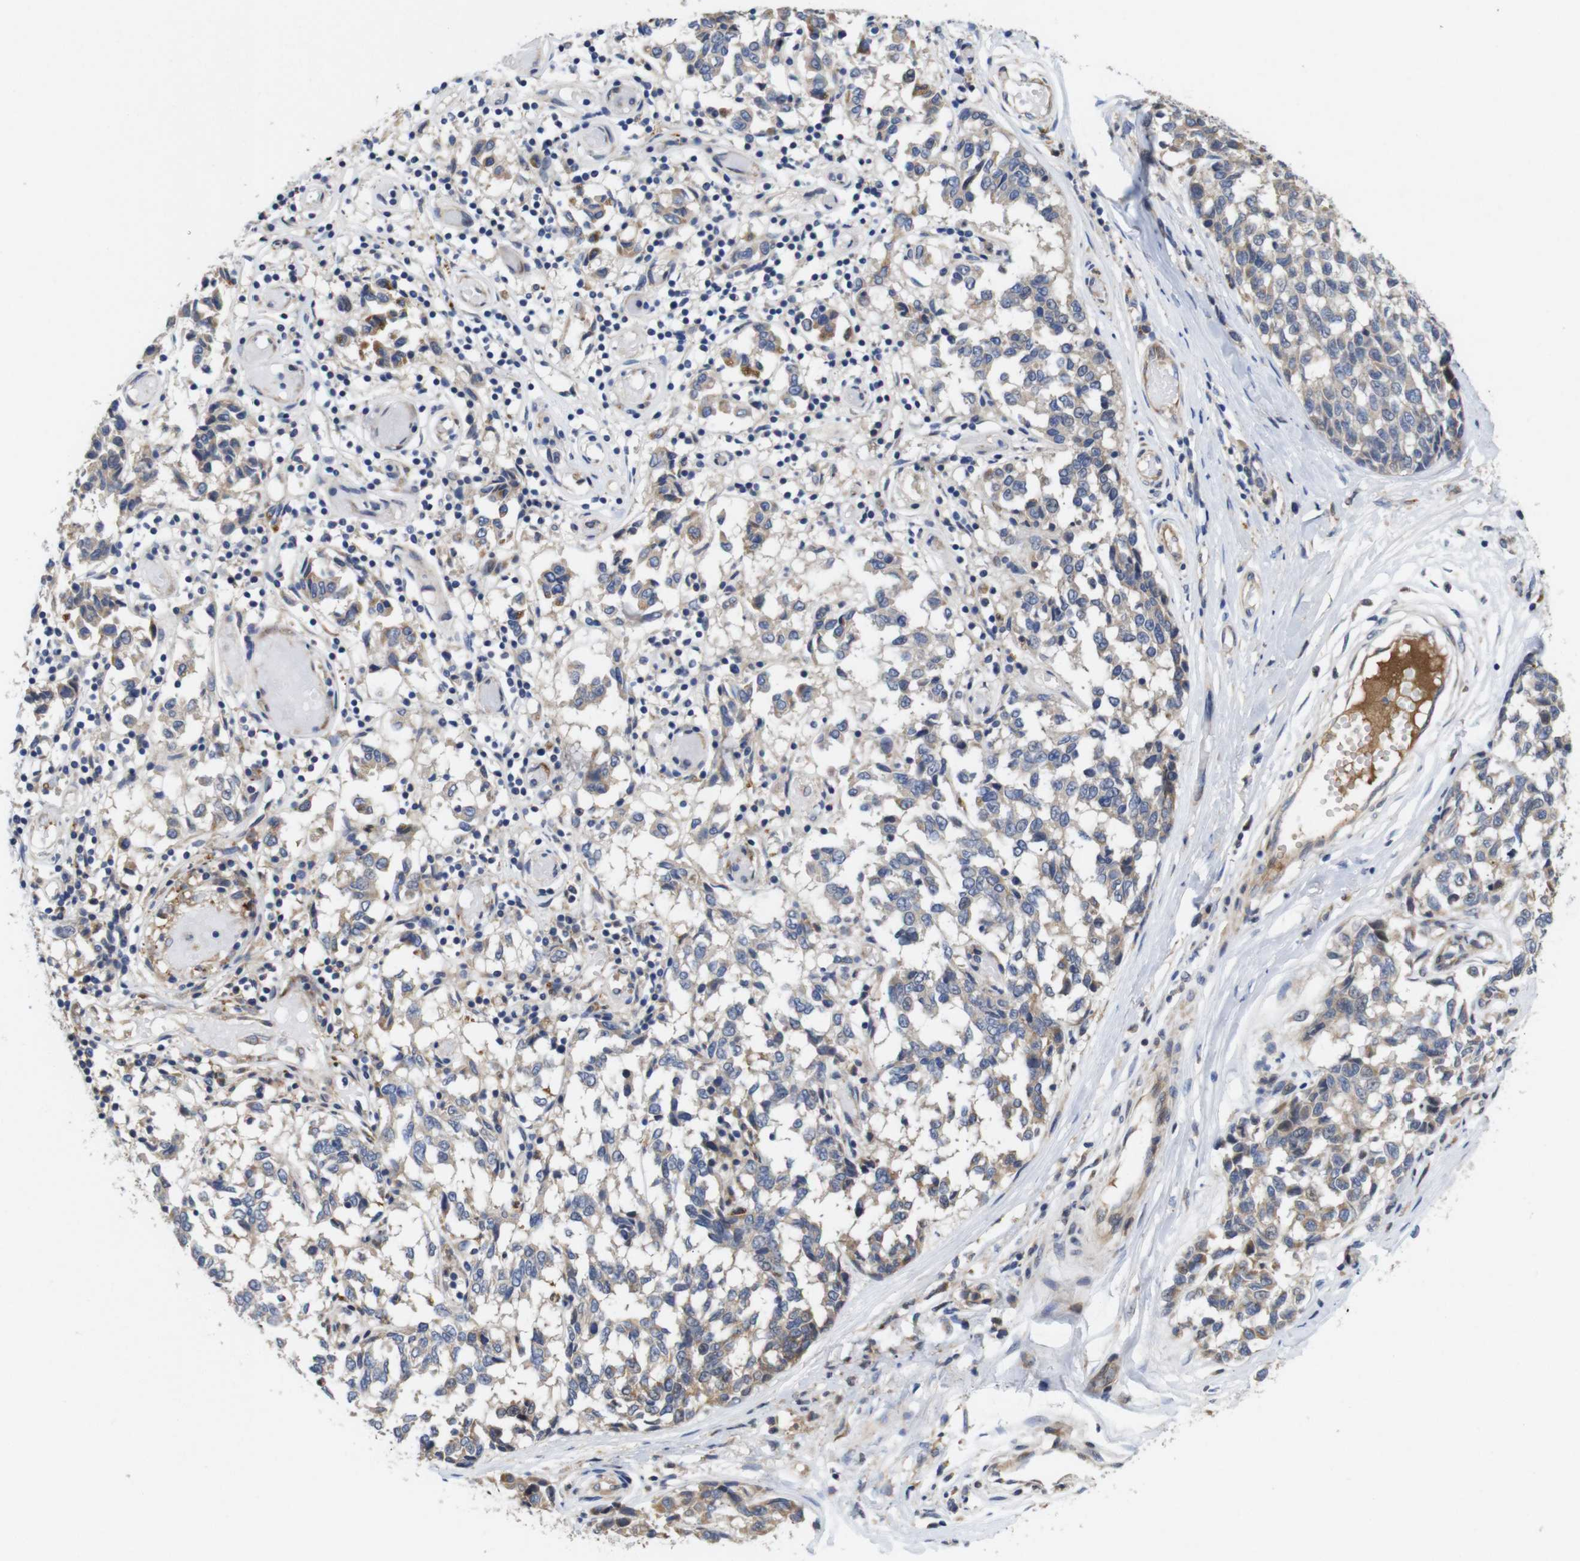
{"staining": {"intensity": "weak", "quantity": "25%-75%", "location": "cytoplasmic/membranous"}, "tissue": "melanoma", "cell_type": "Tumor cells", "image_type": "cancer", "snomed": [{"axis": "morphology", "description": "Malignant melanoma, NOS"}, {"axis": "topography", "description": "Skin"}], "caption": "The photomicrograph exhibits a brown stain indicating the presence of a protein in the cytoplasmic/membranous of tumor cells in melanoma.", "gene": "SPRY3", "patient": {"sex": "female", "age": 64}}